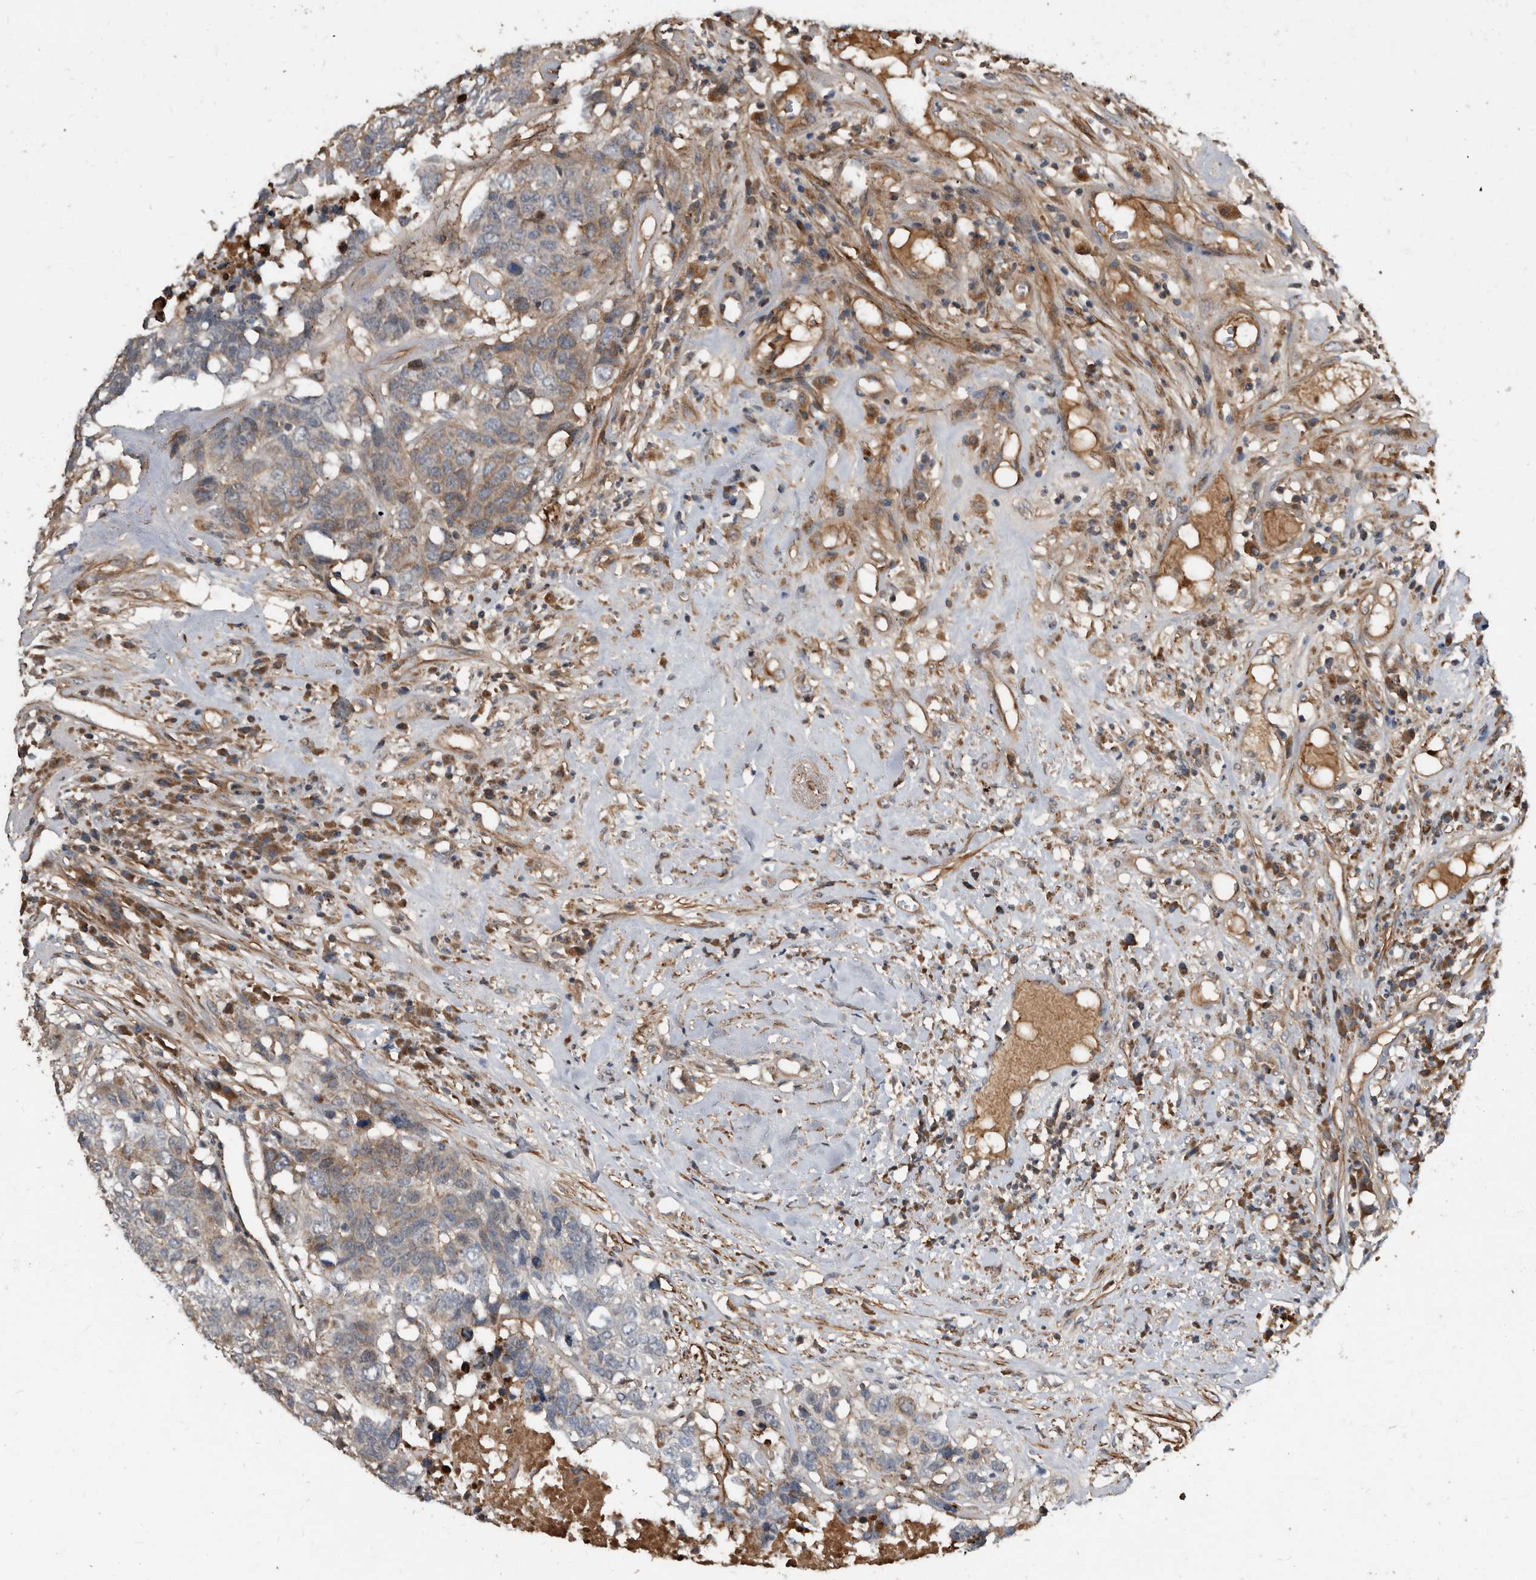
{"staining": {"intensity": "moderate", "quantity": "<25%", "location": "cytoplasmic/membranous"}, "tissue": "head and neck cancer", "cell_type": "Tumor cells", "image_type": "cancer", "snomed": [{"axis": "morphology", "description": "Squamous cell carcinoma, NOS"}, {"axis": "topography", "description": "Head-Neck"}], "caption": "High-power microscopy captured an immunohistochemistry (IHC) photomicrograph of squamous cell carcinoma (head and neck), revealing moderate cytoplasmic/membranous staining in about <25% of tumor cells.", "gene": "PI15", "patient": {"sex": "male", "age": 66}}